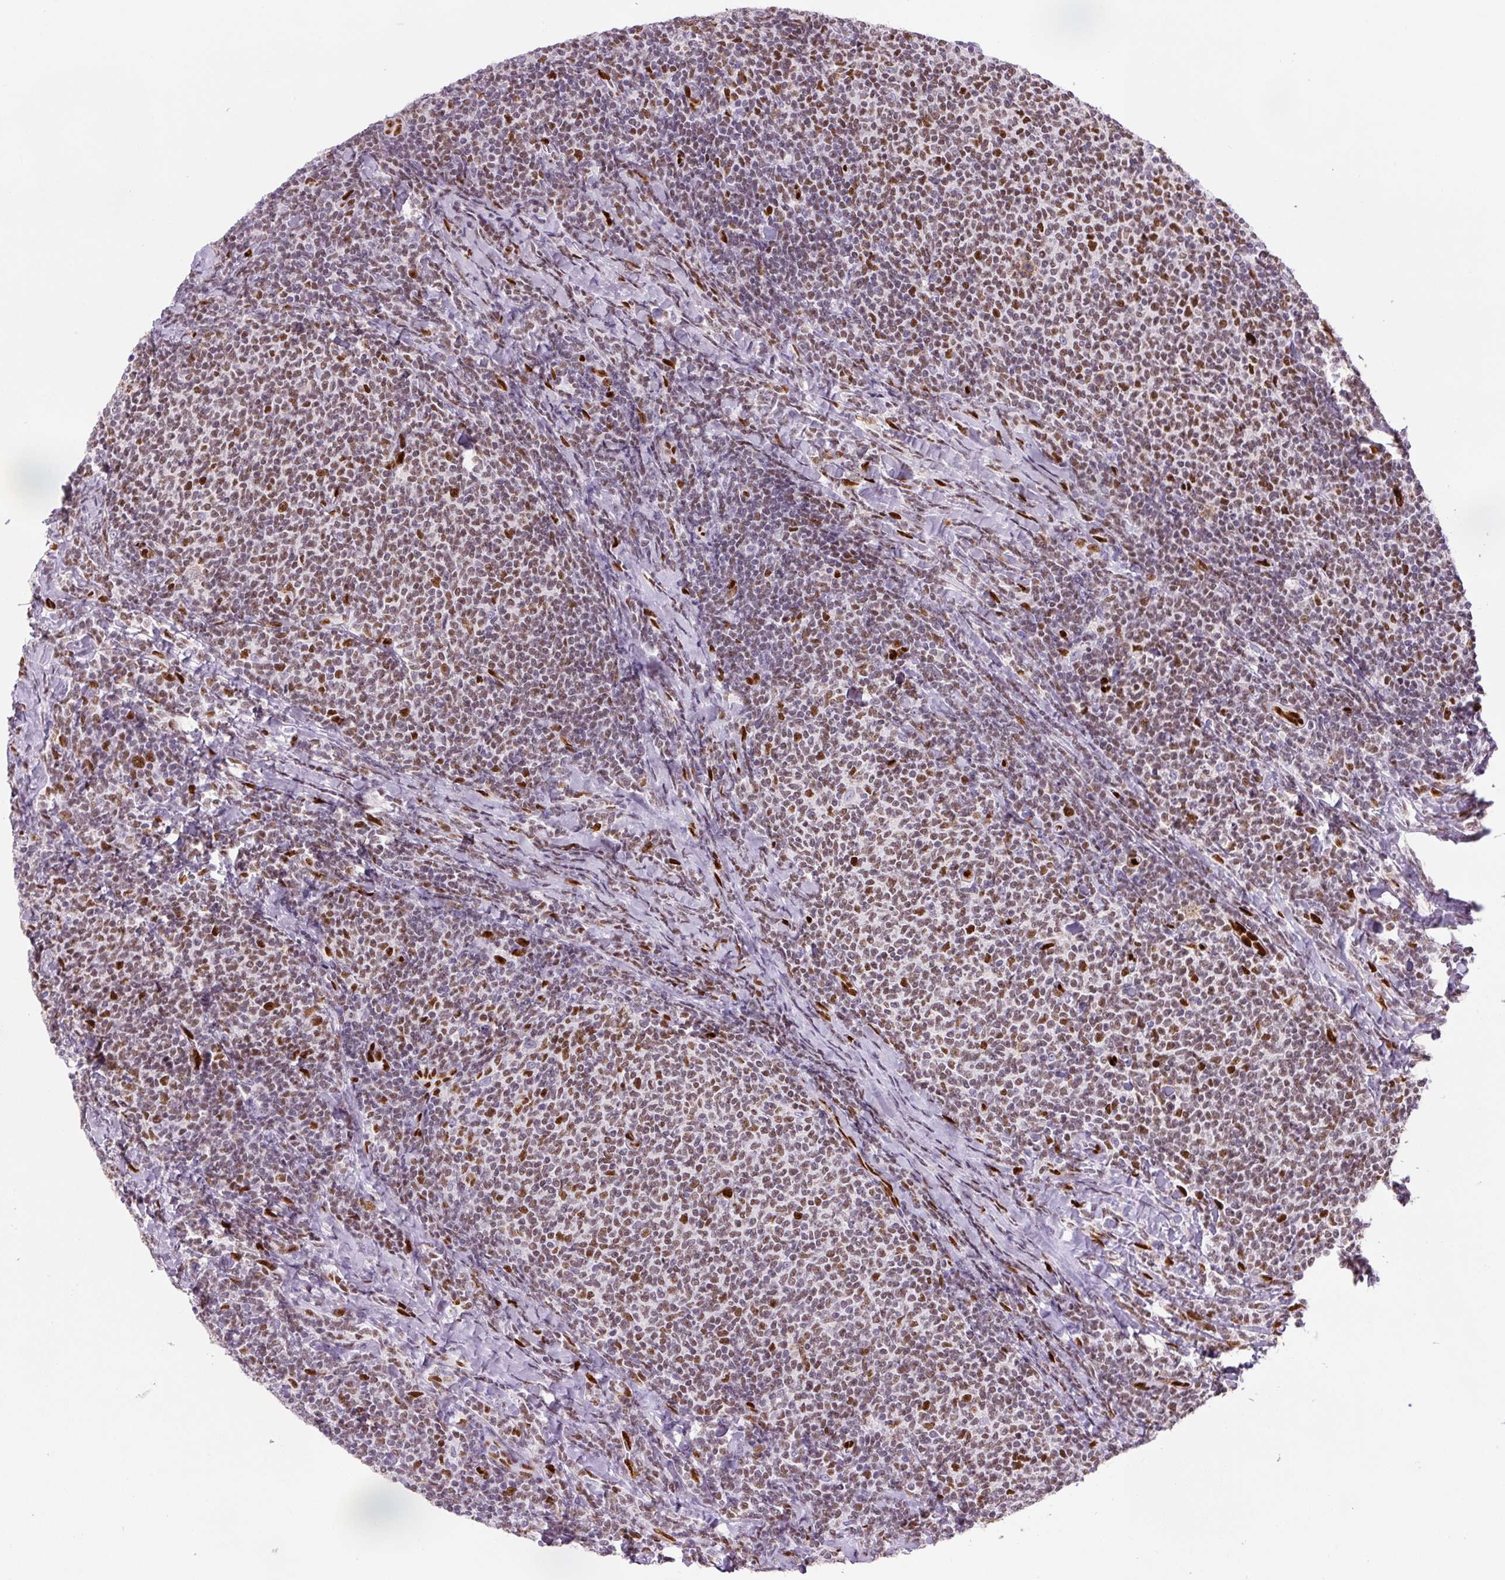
{"staining": {"intensity": "moderate", "quantity": ">75%", "location": "nuclear"}, "tissue": "lymphoma", "cell_type": "Tumor cells", "image_type": "cancer", "snomed": [{"axis": "morphology", "description": "Malignant lymphoma, non-Hodgkin's type, Low grade"}, {"axis": "topography", "description": "Lymph node"}], "caption": "The immunohistochemical stain highlights moderate nuclear positivity in tumor cells of lymphoma tissue.", "gene": "ZEB1", "patient": {"sex": "male", "age": 52}}